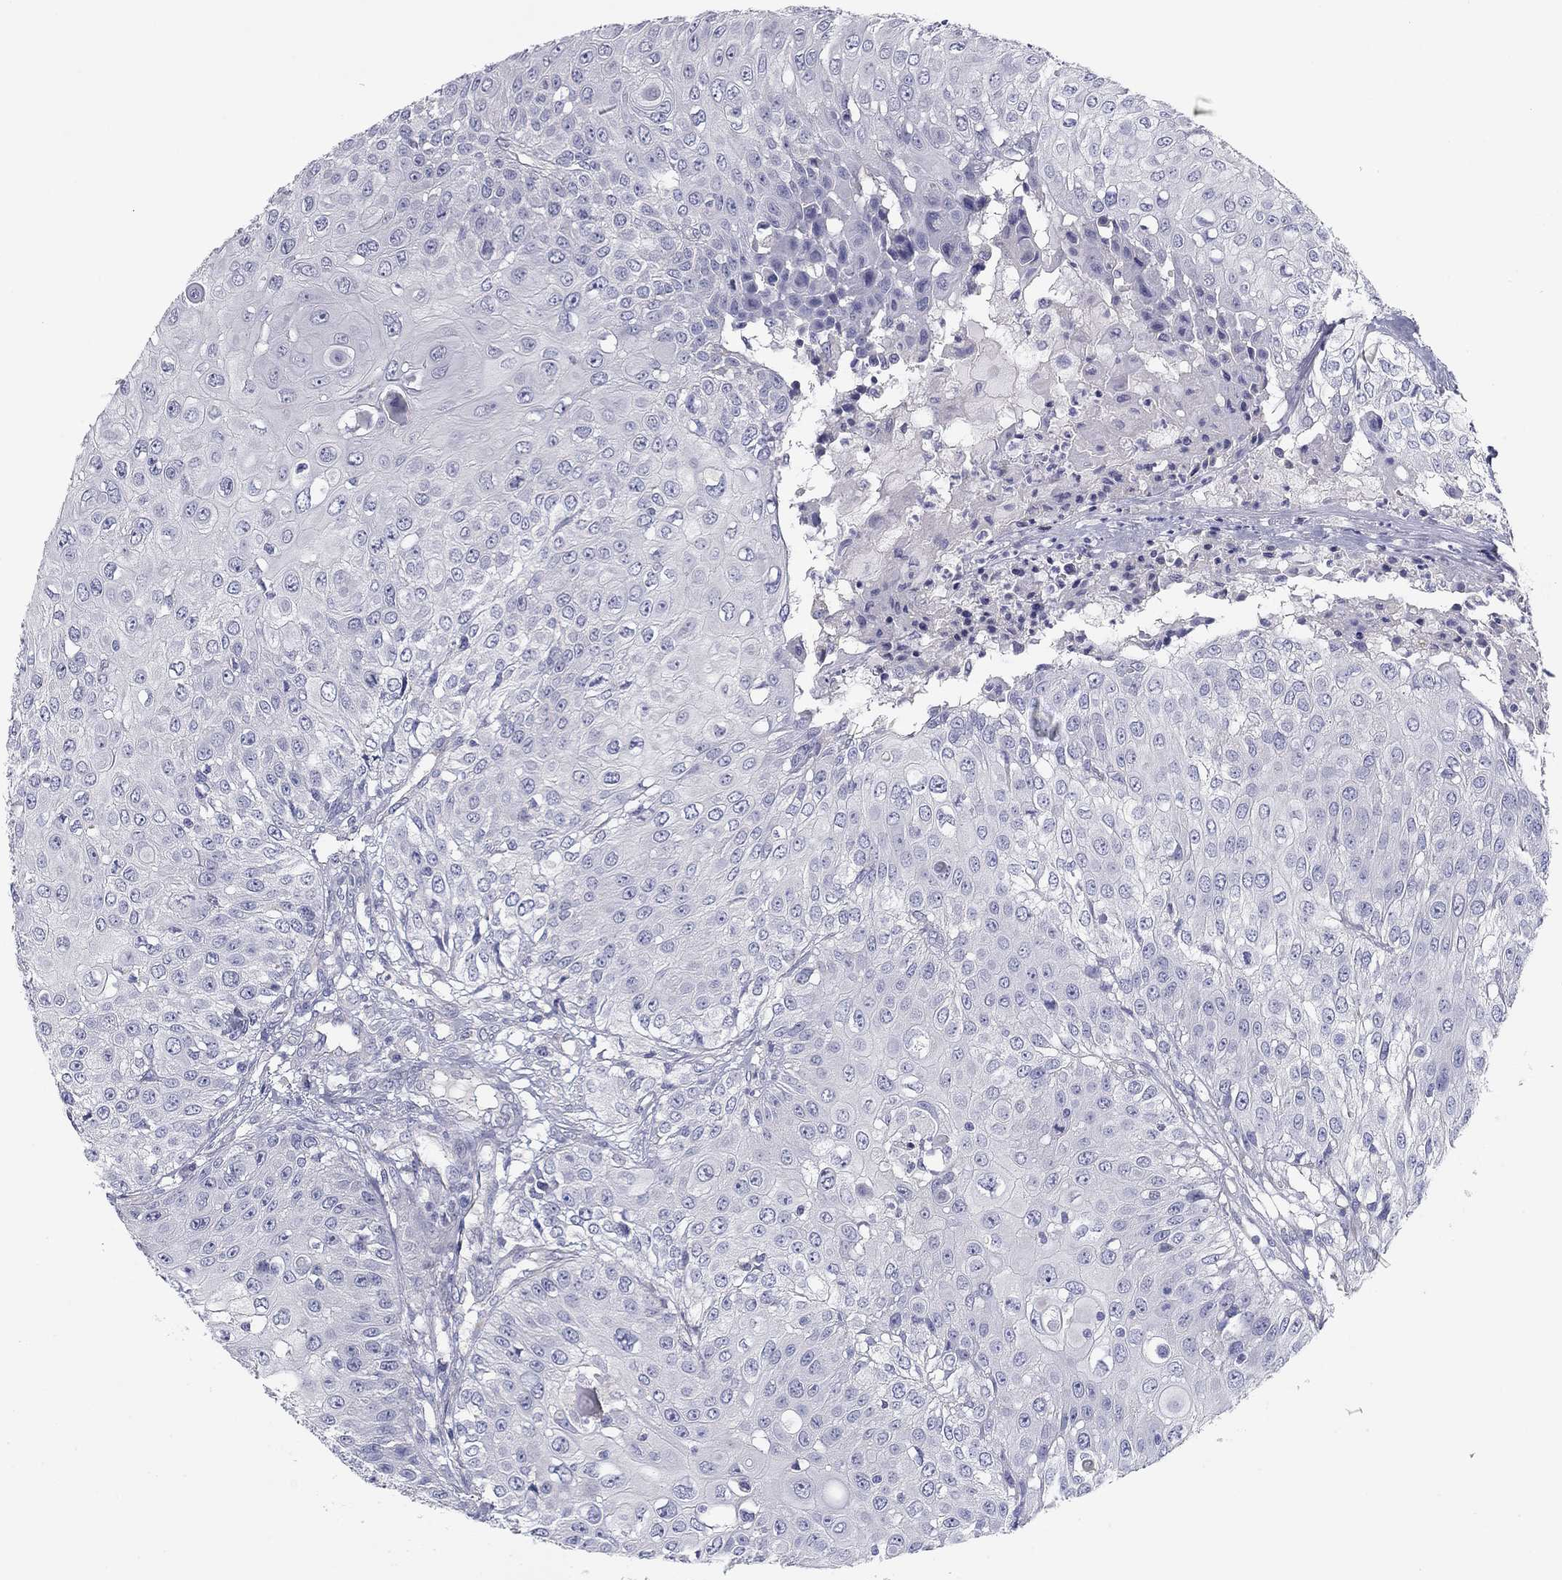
{"staining": {"intensity": "negative", "quantity": "none", "location": "none"}, "tissue": "urothelial cancer", "cell_type": "Tumor cells", "image_type": "cancer", "snomed": [{"axis": "morphology", "description": "Urothelial carcinoma, High grade"}, {"axis": "topography", "description": "Urinary bladder"}], "caption": "Tumor cells show no significant protein expression in urothelial carcinoma (high-grade).", "gene": "SEPTIN3", "patient": {"sex": "female", "age": 79}}